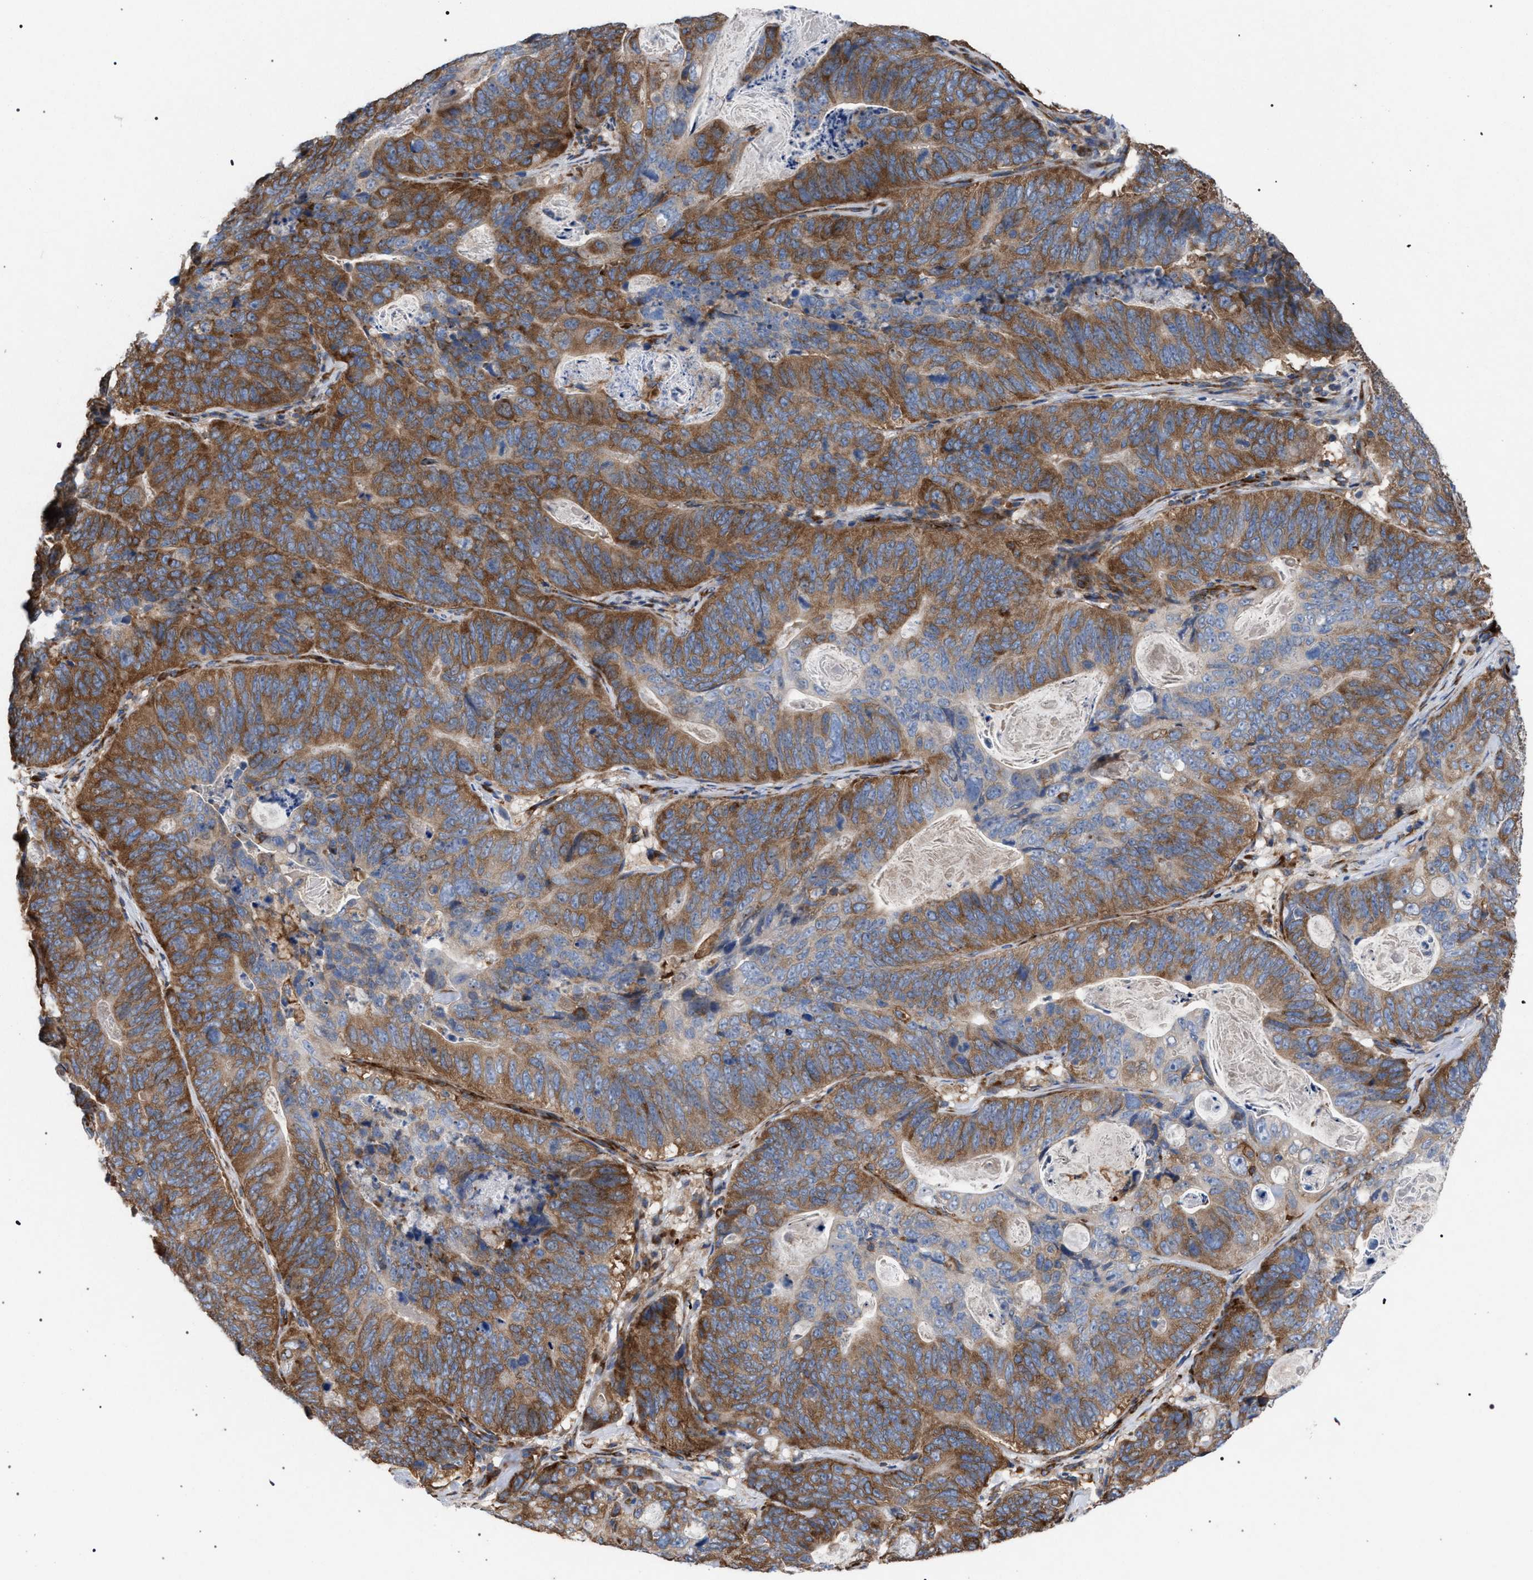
{"staining": {"intensity": "moderate", "quantity": ">75%", "location": "cytoplasmic/membranous"}, "tissue": "stomach cancer", "cell_type": "Tumor cells", "image_type": "cancer", "snomed": [{"axis": "morphology", "description": "Normal tissue, NOS"}, {"axis": "morphology", "description": "Adenocarcinoma, NOS"}, {"axis": "topography", "description": "Stomach"}], "caption": "Immunohistochemical staining of human stomach adenocarcinoma displays medium levels of moderate cytoplasmic/membranous positivity in about >75% of tumor cells.", "gene": "CDR2L", "patient": {"sex": "female", "age": 89}}